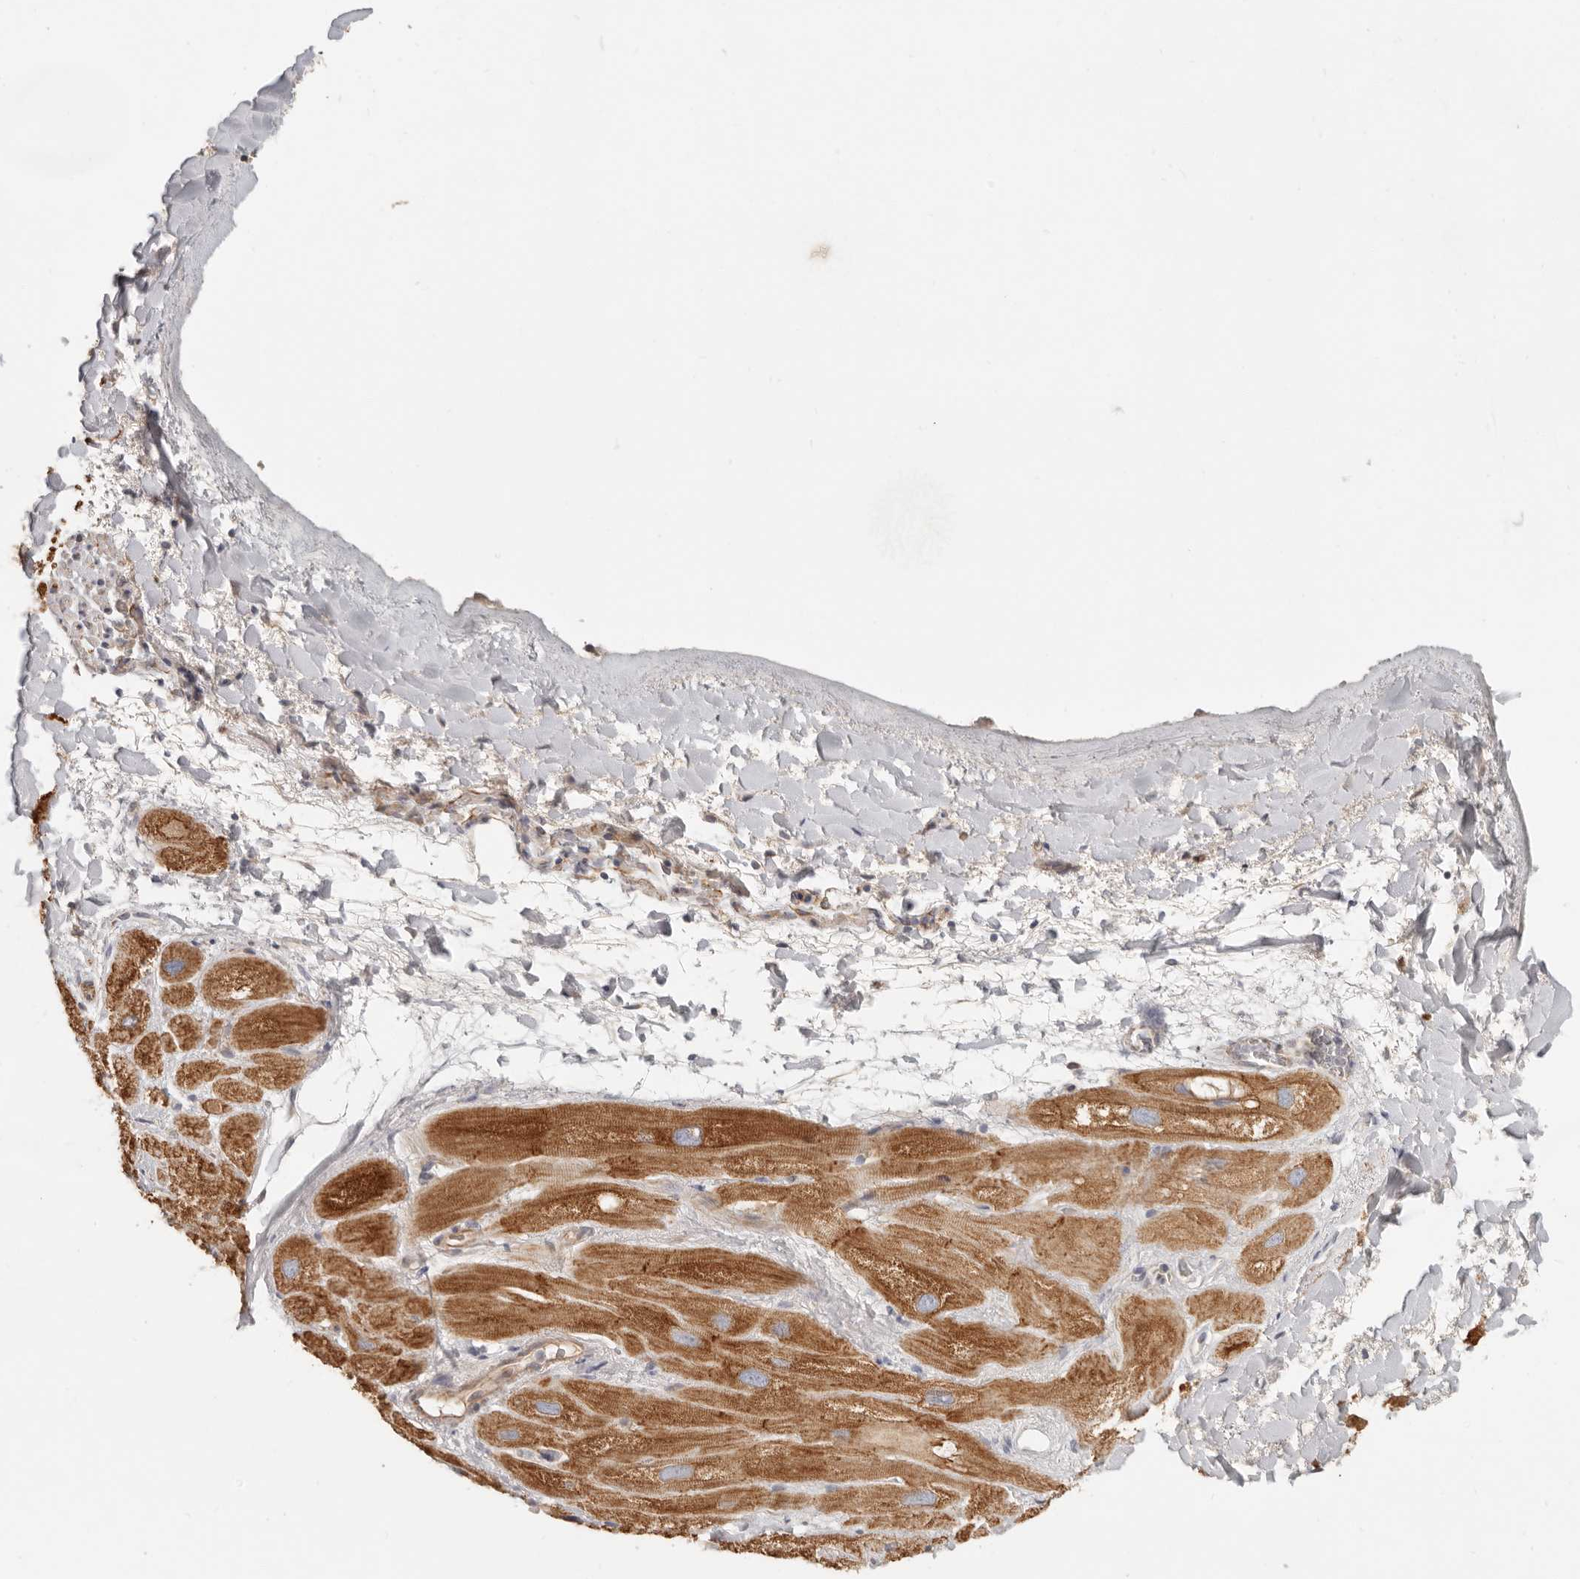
{"staining": {"intensity": "moderate", "quantity": ">75%", "location": "cytoplasmic/membranous"}, "tissue": "heart muscle", "cell_type": "Cardiomyocytes", "image_type": "normal", "snomed": [{"axis": "morphology", "description": "Normal tissue, NOS"}, {"axis": "topography", "description": "Heart"}], "caption": "Moderate cytoplasmic/membranous protein staining is identified in about >75% of cardiomyocytes in heart muscle.", "gene": "SPRING1", "patient": {"sex": "male", "age": 49}}